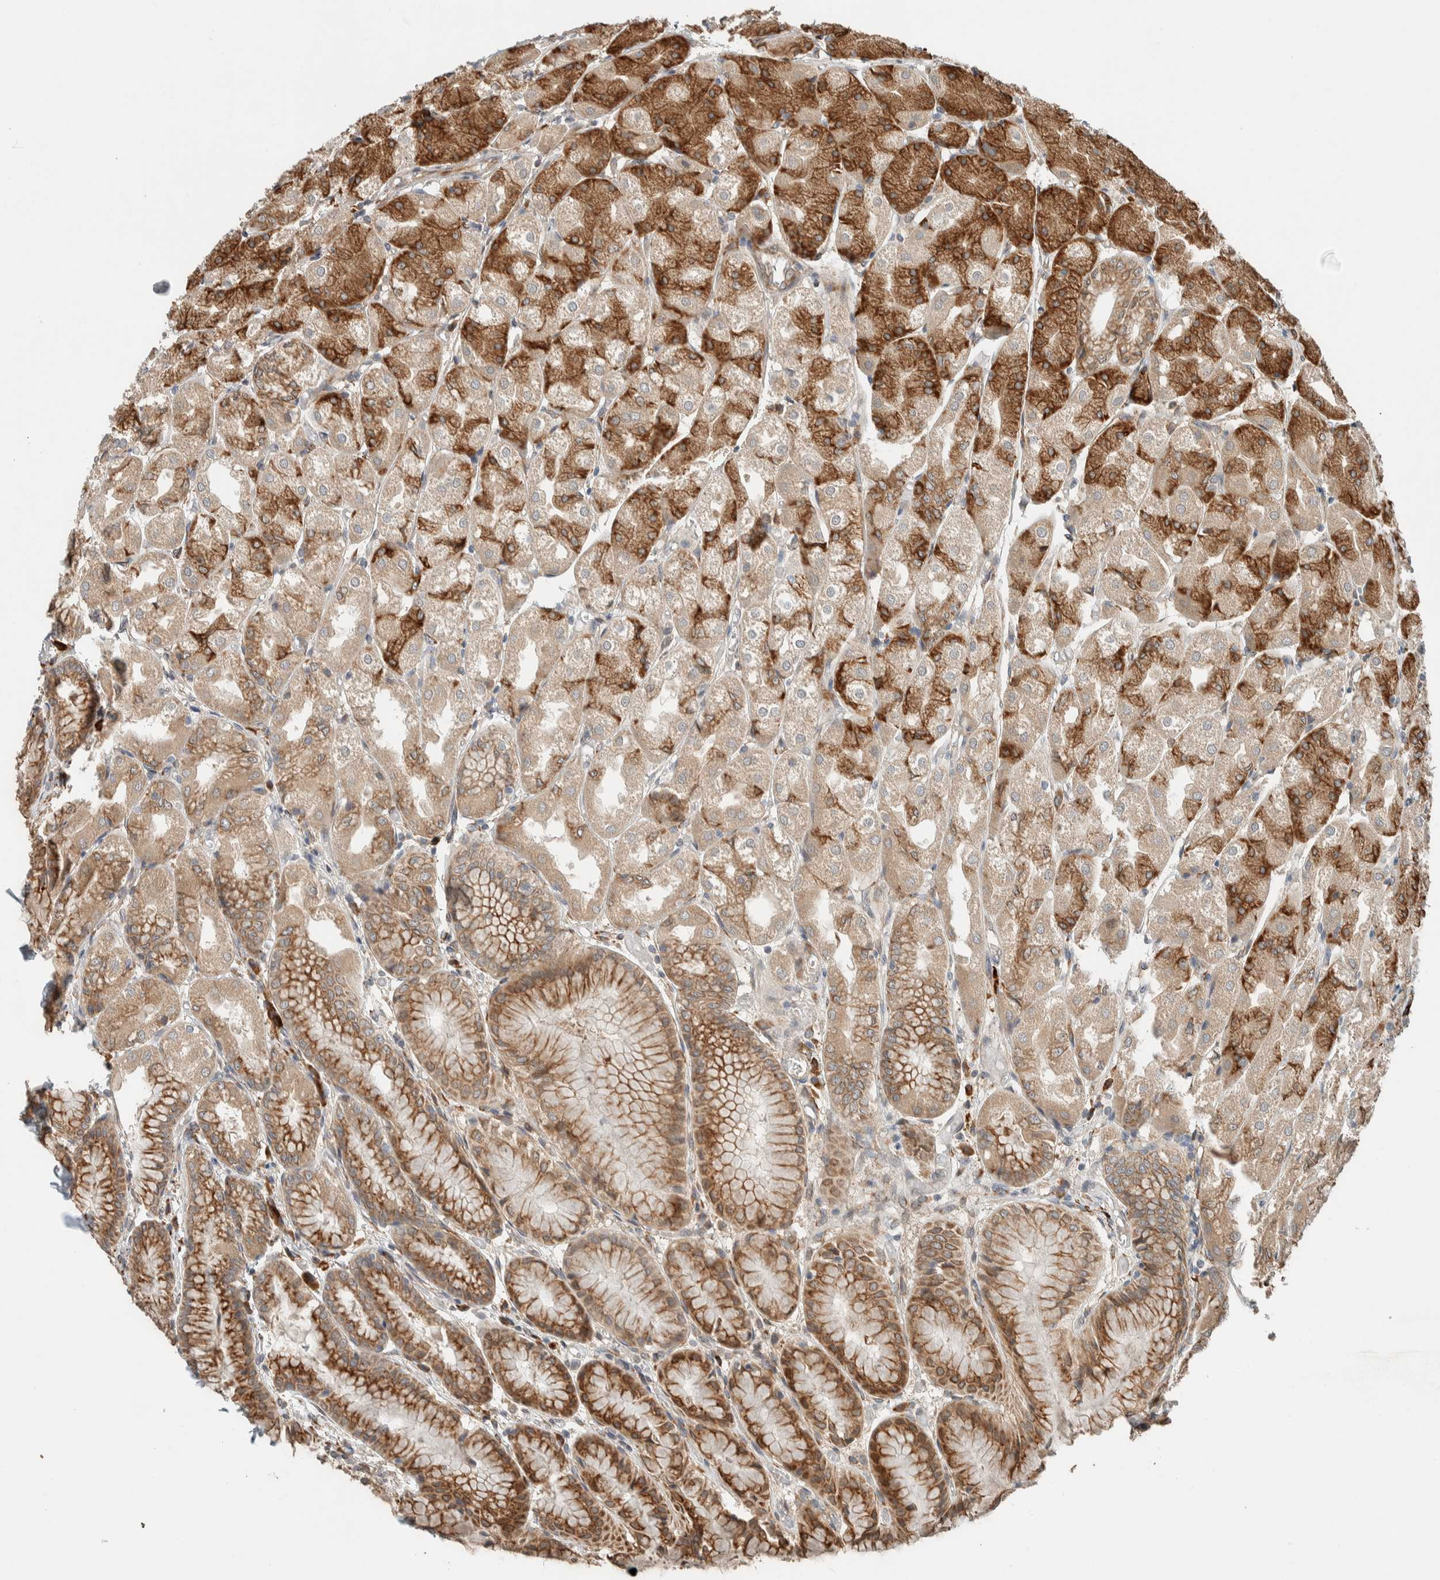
{"staining": {"intensity": "moderate", "quantity": ">75%", "location": "cytoplasmic/membranous"}, "tissue": "stomach", "cell_type": "Glandular cells", "image_type": "normal", "snomed": [{"axis": "morphology", "description": "Normal tissue, NOS"}, {"axis": "topography", "description": "Stomach, upper"}], "caption": "An image of human stomach stained for a protein reveals moderate cytoplasmic/membranous brown staining in glandular cells. The staining was performed using DAB to visualize the protein expression in brown, while the nuclei were stained in blue with hematoxylin (Magnification: 20x).", "gene": "CTBP2", "patient": {"sex": "male", "age": 72}}